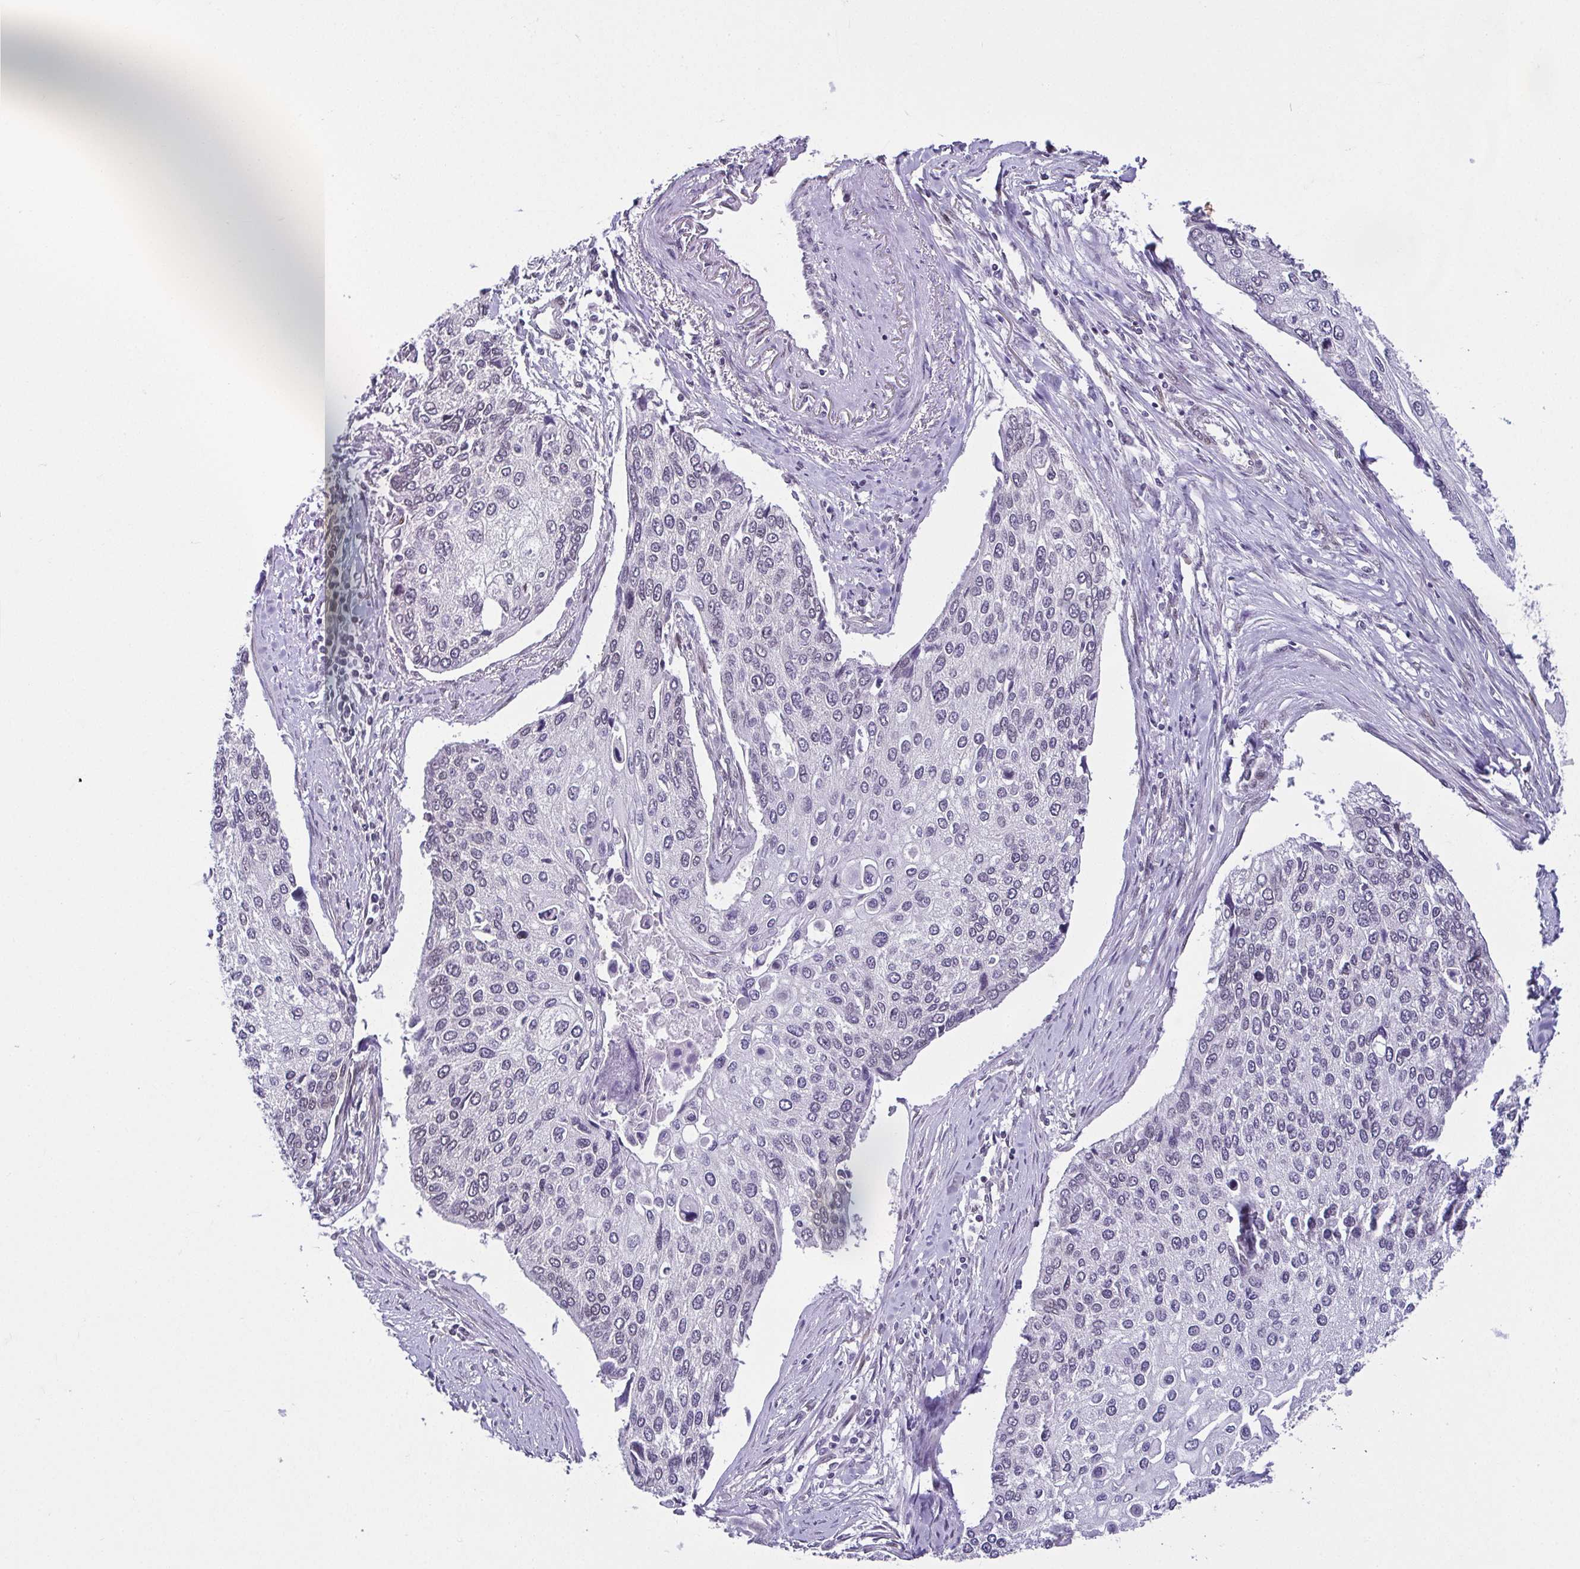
{"staining": {"intensity": "negative", "quantity": "none", "location": "none"}, "tissue": "lung cancer", "cell_type": "Tumor cells", "image_type": "cancer", "snomed": [{"axis": "morphology", "description": "Squamous cell carcinoma, NOS"}, {"axis": "morphology", "description": "Squamous cell carcinoma, metastatic, NOS"}, {"axis": "topography", "description": "Lung"}], "caption": "This is an immunohistochemistry (IHC) image of squamous cell carcinoma (lung). There is no staining in tumor cells.", "gene": "RBM3", "patient": {"sex": "male", "age": 63}}